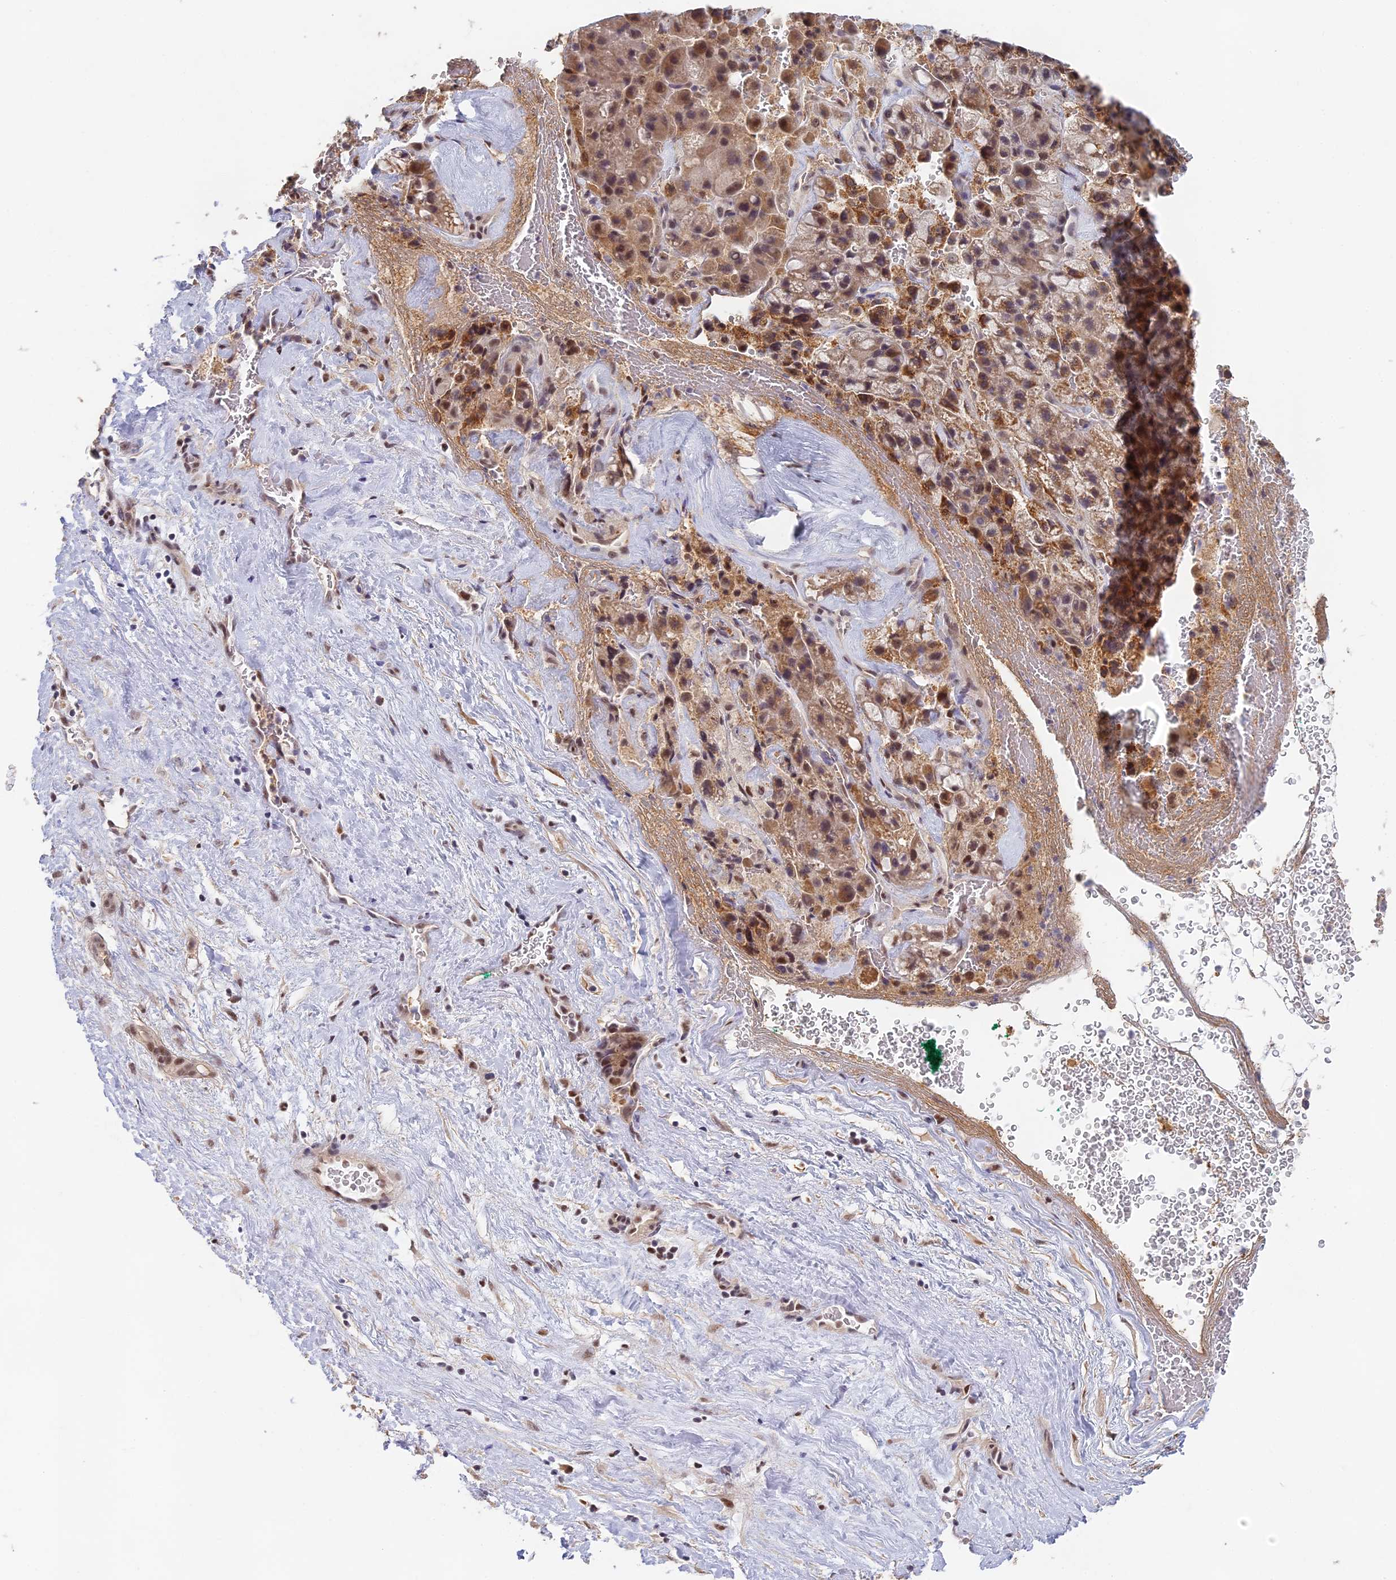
{"staining": {"intensity": "moderate", "quantity": ">75%", "location": "cytoplasmic/membranous,nuclear"}, "tissue": "liver cancer", "cell_type": "Tumor cells", "image_type": "cancer", "snomed": [{"axis": "morphology", "description": "Normal tissue, NOS"}, {"axis": "morphology", "description": "Carcinoma, Hepatocellular, NOS"}, {"axis": "topography", "description": "Liver"}], "caption": "Immunohistochemistry (IHC) of liver hepatocellular carcinoma reveals medium levels of moderate cytoplasmic/membranous and nuclear staining in about >75% of tumor cells.", "gene": "MORF4L1", "patient": {"sex": "male", "age": 57}}